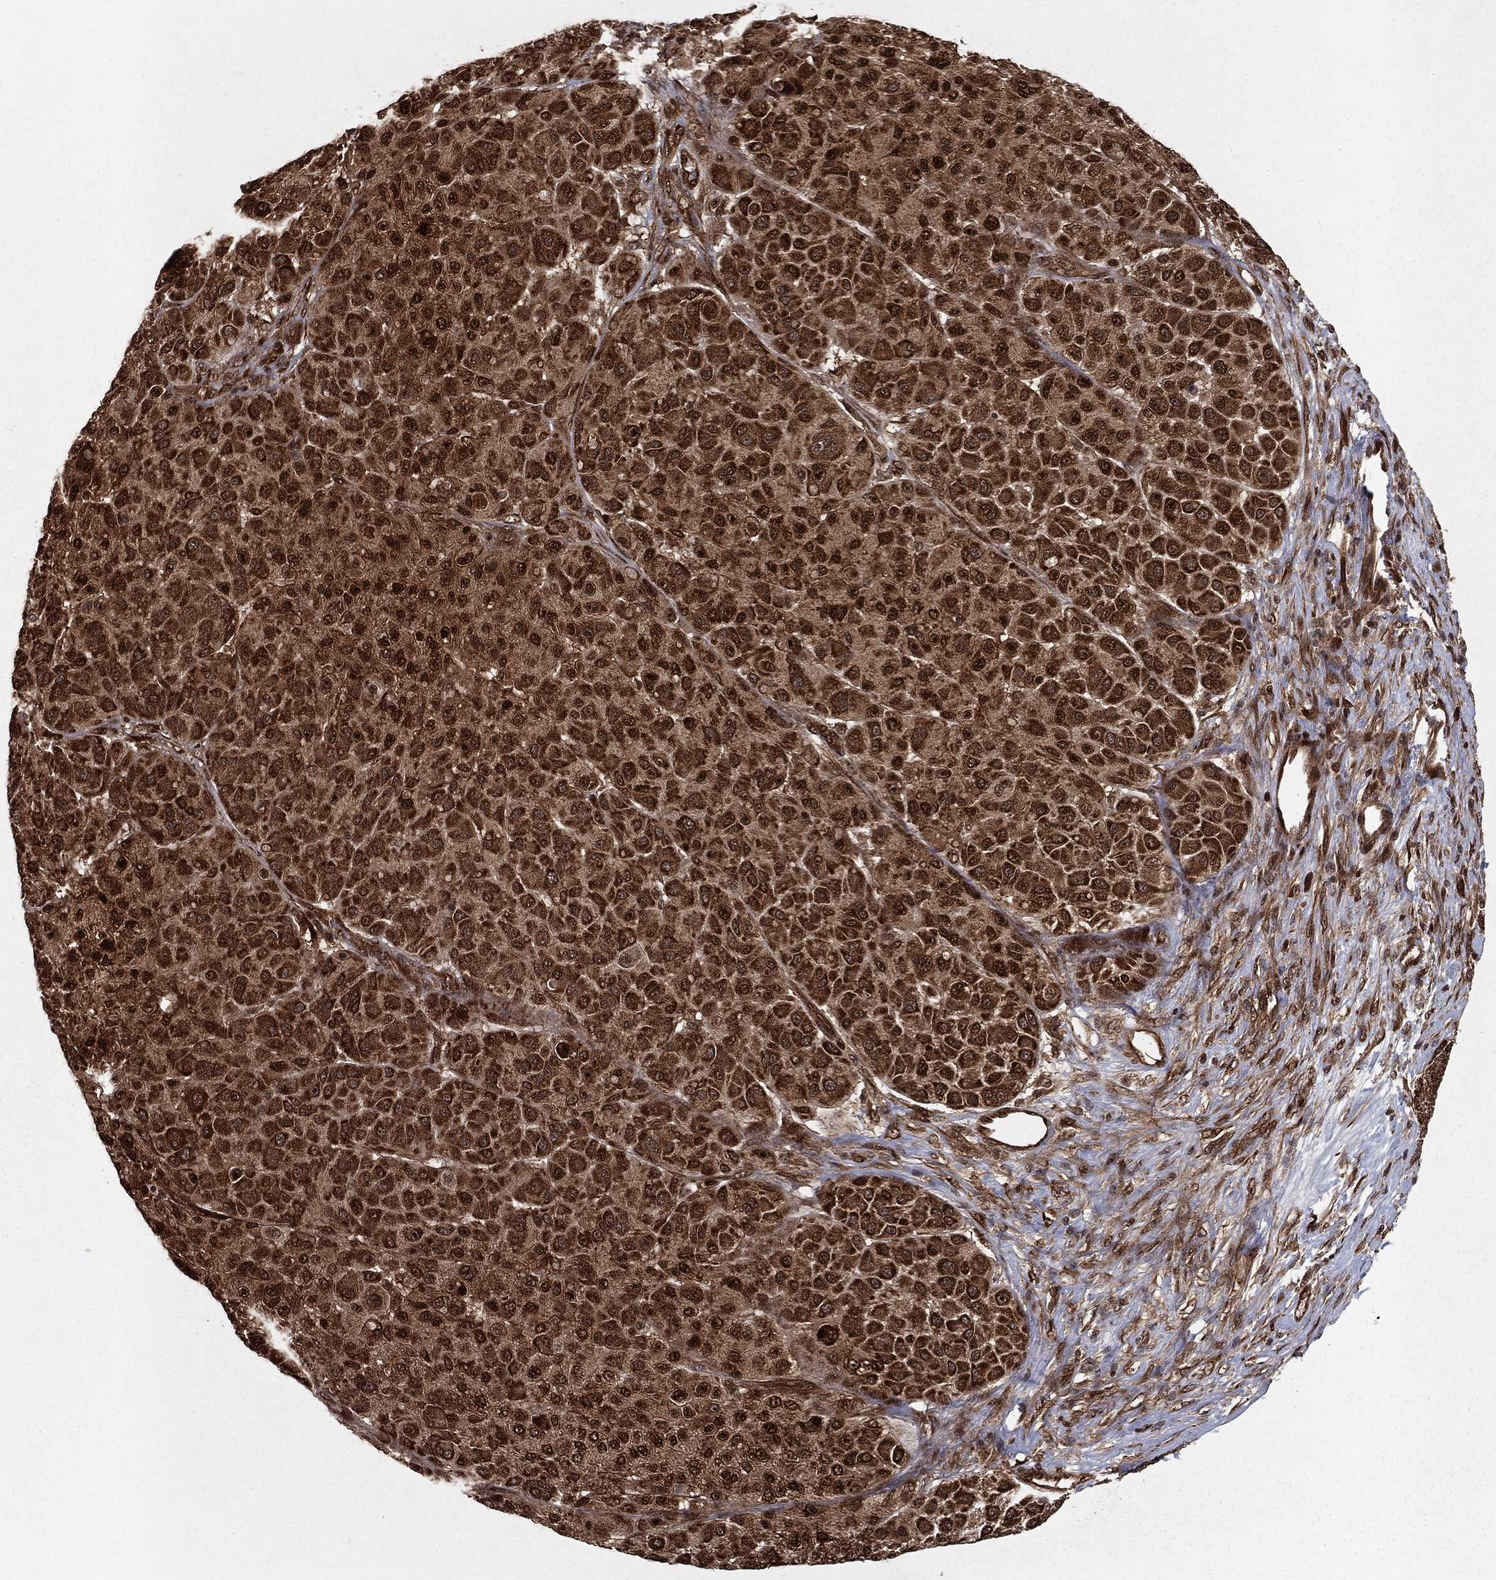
{"staining": {"intensity": "strong", "quantity": ">75%", "location": "cytoplasmic/membranous"}, "tissue": "melanoma", "cell_type": "Tumor cells", "image_type": "cancer", "snomed": [{"axis": "morphology", "description": "Malignant melanoma, Metastatic site"}, {"axis": "topography", "description": "Smooth muscle"}], "caption": "Protein expression analysis of melanoma displays strong cytoplasmic/membranous expression in about >75% of tumor cells. The staining is performed using DAB (3,3'-diaminobenzidine) brown chromogen to label protein expression. The nuclei are counter-stained blue using hematoxylin.", "gene": "RANBP9", "patient": {"sex": "male", "age": 41}}